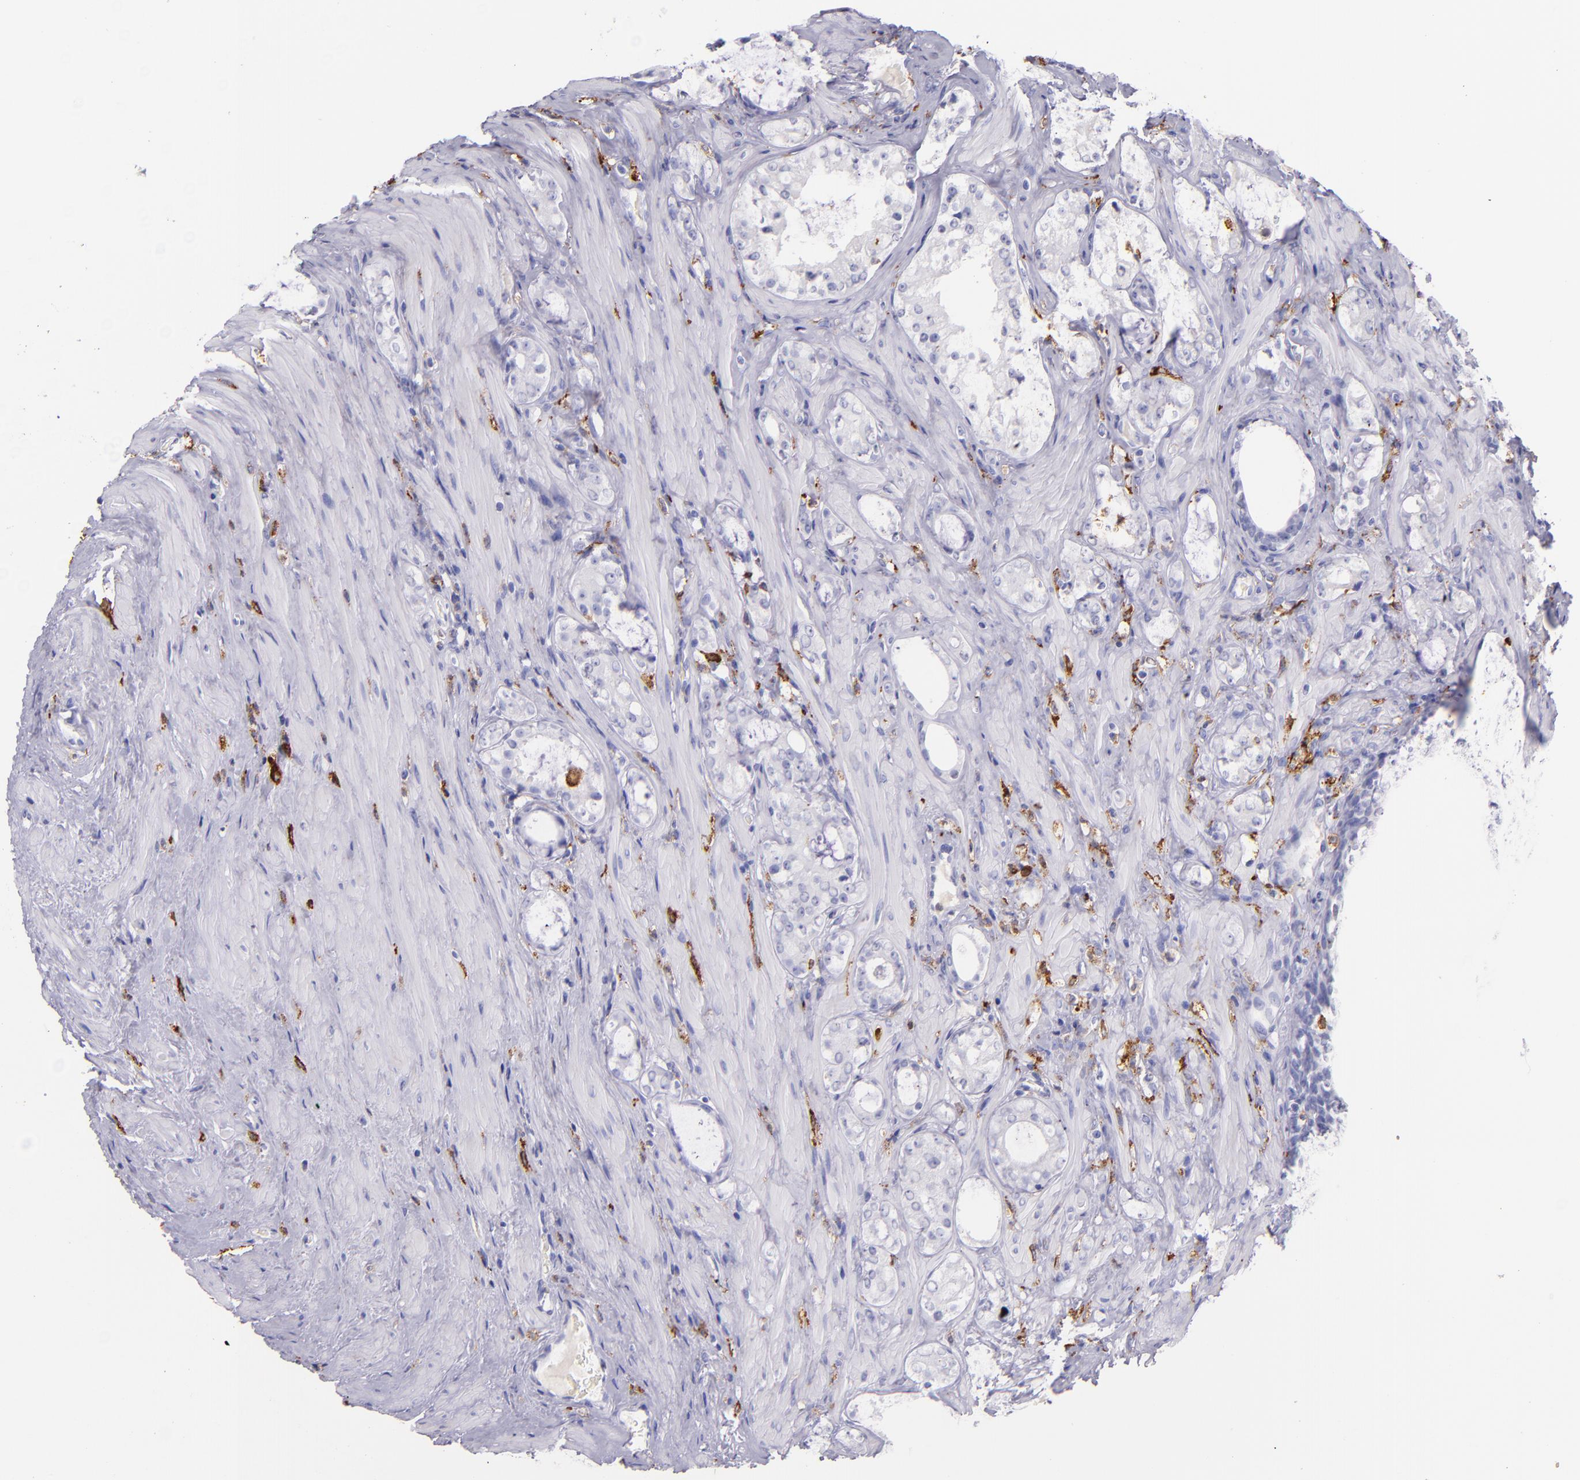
{"staining": {"intensity": "negative", "quantity": "none", "location": "none"}, "tissue": "prostate cancer", "cell_type": "Tumor cells", "image_type": "cancer", "snomed": [{"axis": "morphology", "description": "Adenocarcinoma, Medium grade"}, {"axis": "topography", "description": "Prostate"}], "caption": "This is a image of IHC staining of prostate adenocarcinoma (medium-grade), which shows no positivity in tumor cells.", "gene": "CD163", "patient": {"sex": "male", "age": 73}}